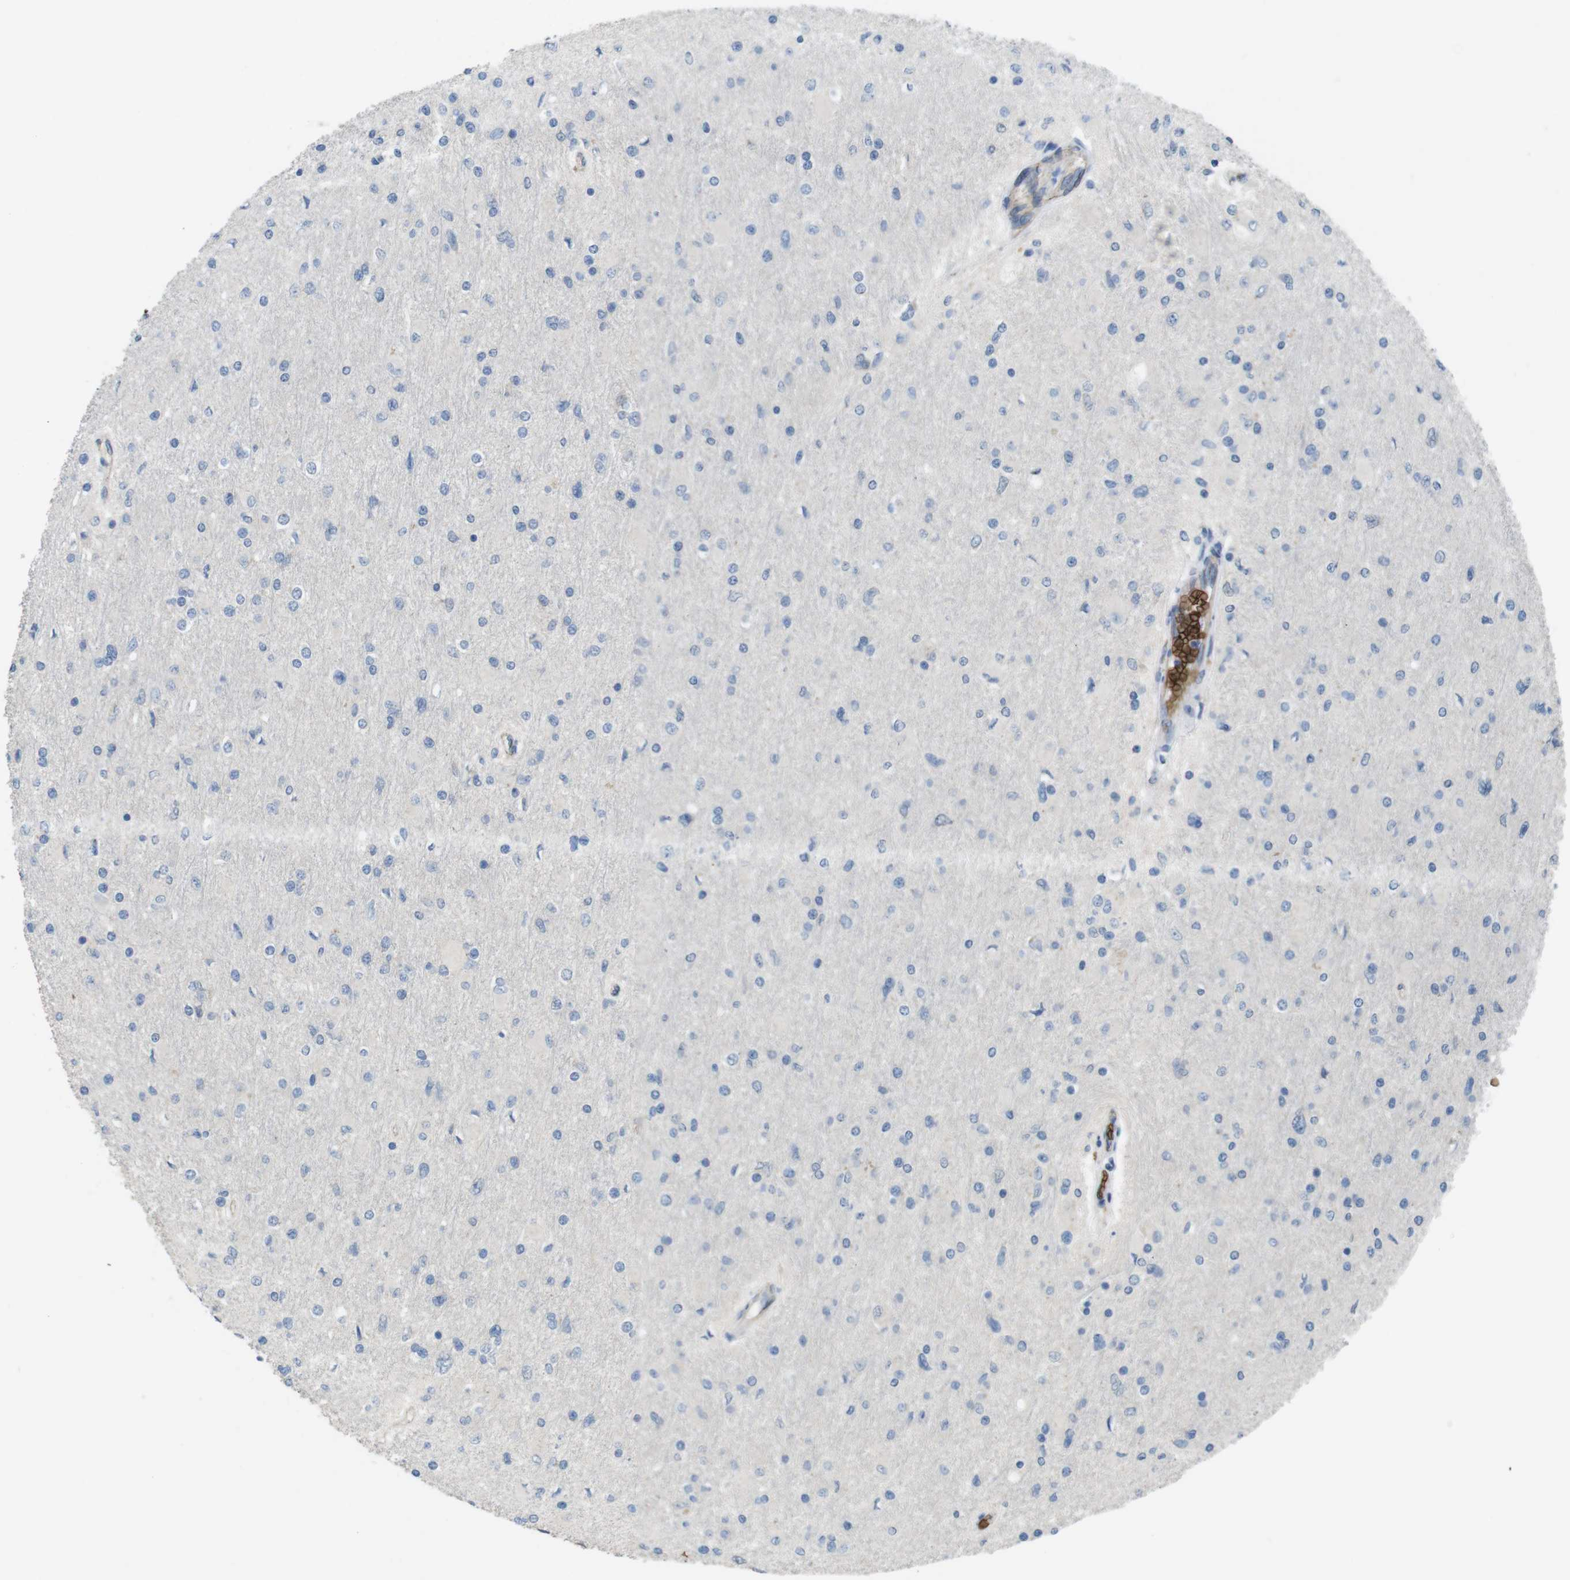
{"staining": {"intensity": "negative", "quantity": "none", "location": "none"}, "tissue": "glioma", "cell_type": "Tumor cells", "image_type": "cancer", "snomed": [{"axis": "morphology", "description": "Glioma, malignant, High grade"}, {"axis": "topography", "description": "Cerebral cortex"}], "caption": "This micrograph is of glioma stained with IHC to label a protein in brown with the nuclei are counter-stained blue. There is no positivity in tumor cells.", "gene": "GYPA", "patient": {"sex": "female", "age": 36}}